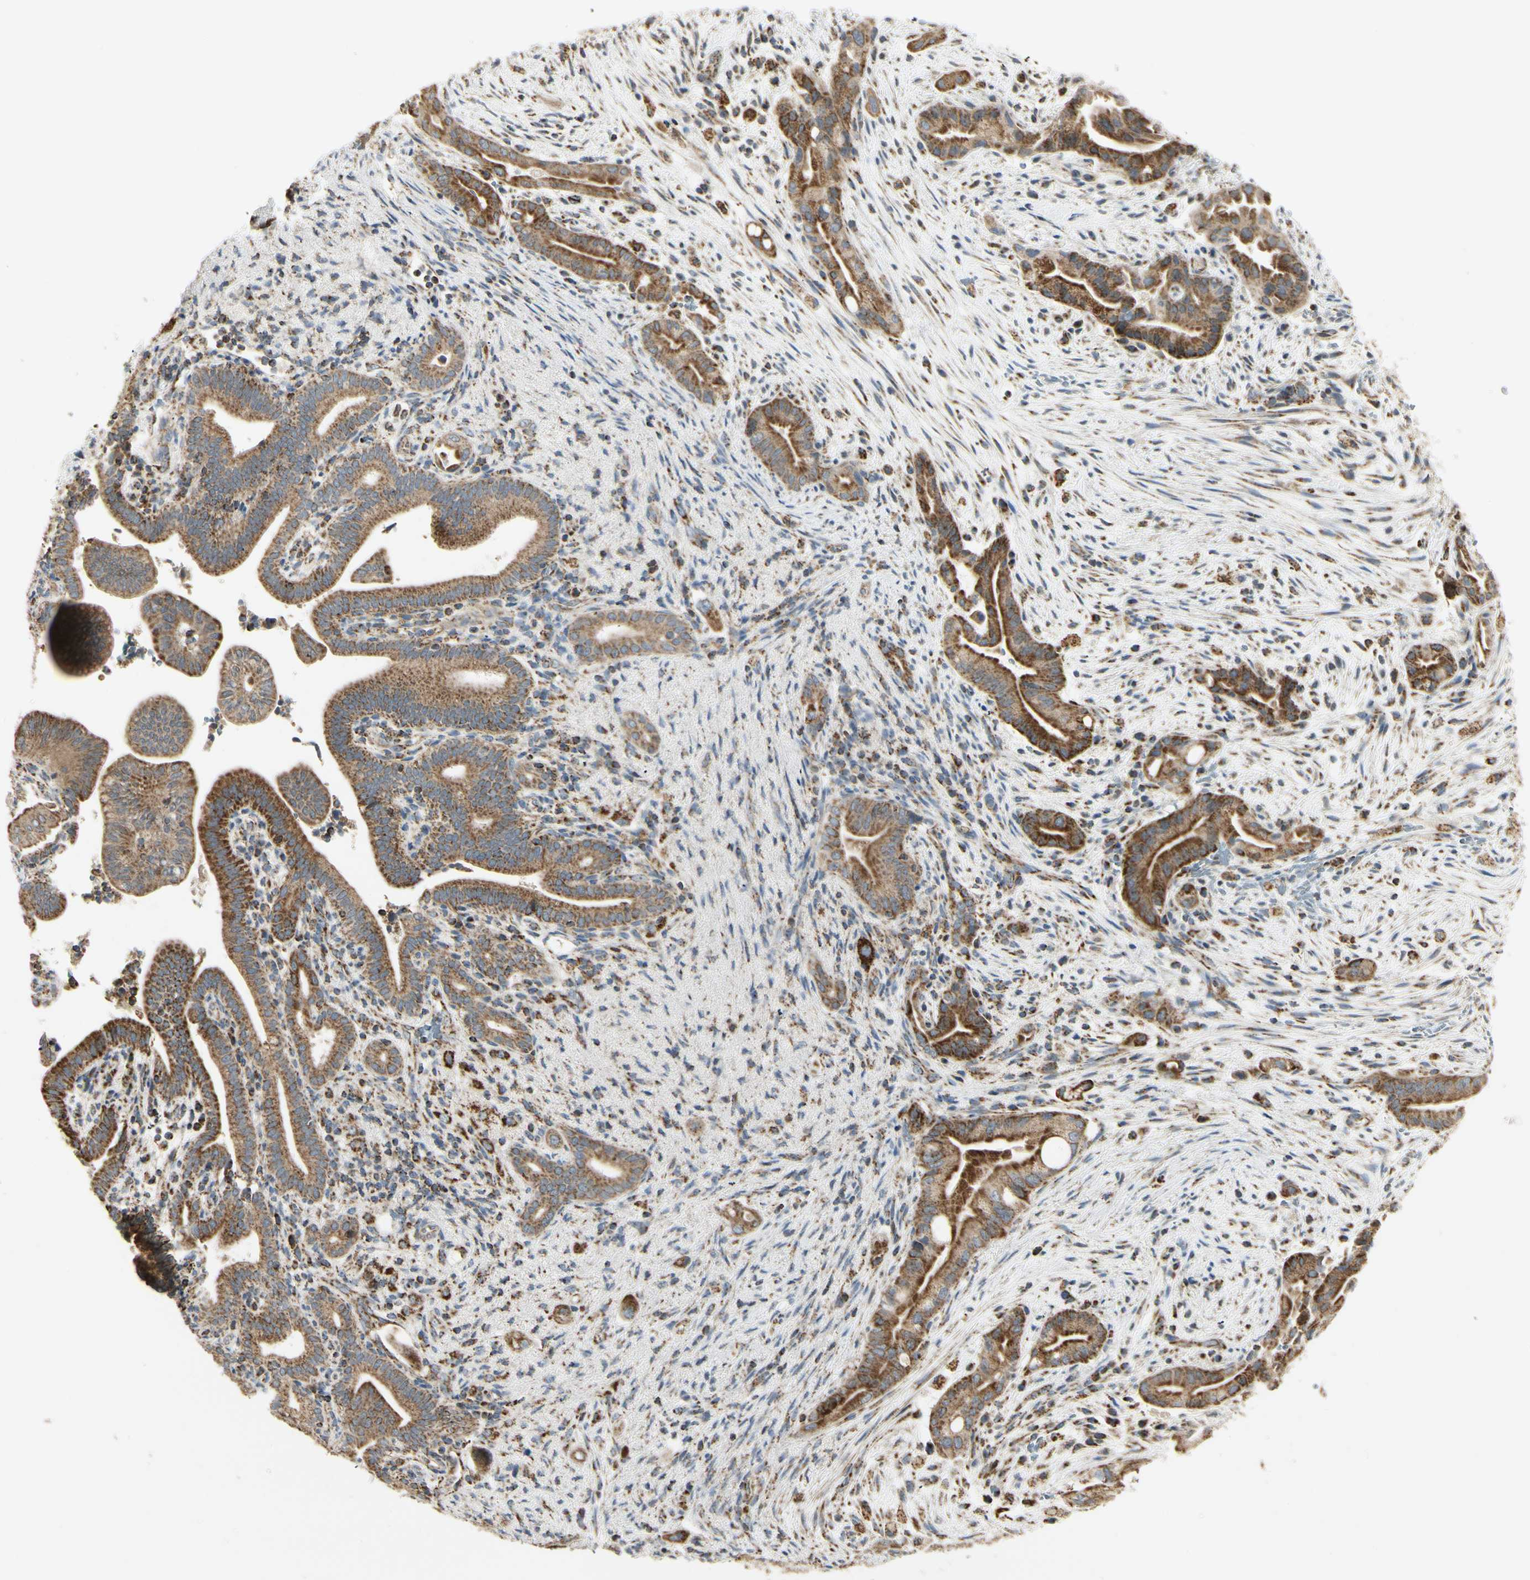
{"staining": {"intensity": "strong", "quantity": ">75%", "location": "cytoplasmic/membranous"}, "tissue": "liver cancer", "cell_type": "Tumor cells", "image_type": "cancer", "snomed": [{"axis": "morphology", "description": "Cholangiocarcinoma"}, {"axis": "topography", "description": "Liver"}], "caption": "Brown immunohistochemical staining in liver cancer exhibits strong cytoplasmic/membranous expression in approximately >75% of tumor cells.", "gene": "ANKS6", "patient": {"sex": "female", "age": 68}}